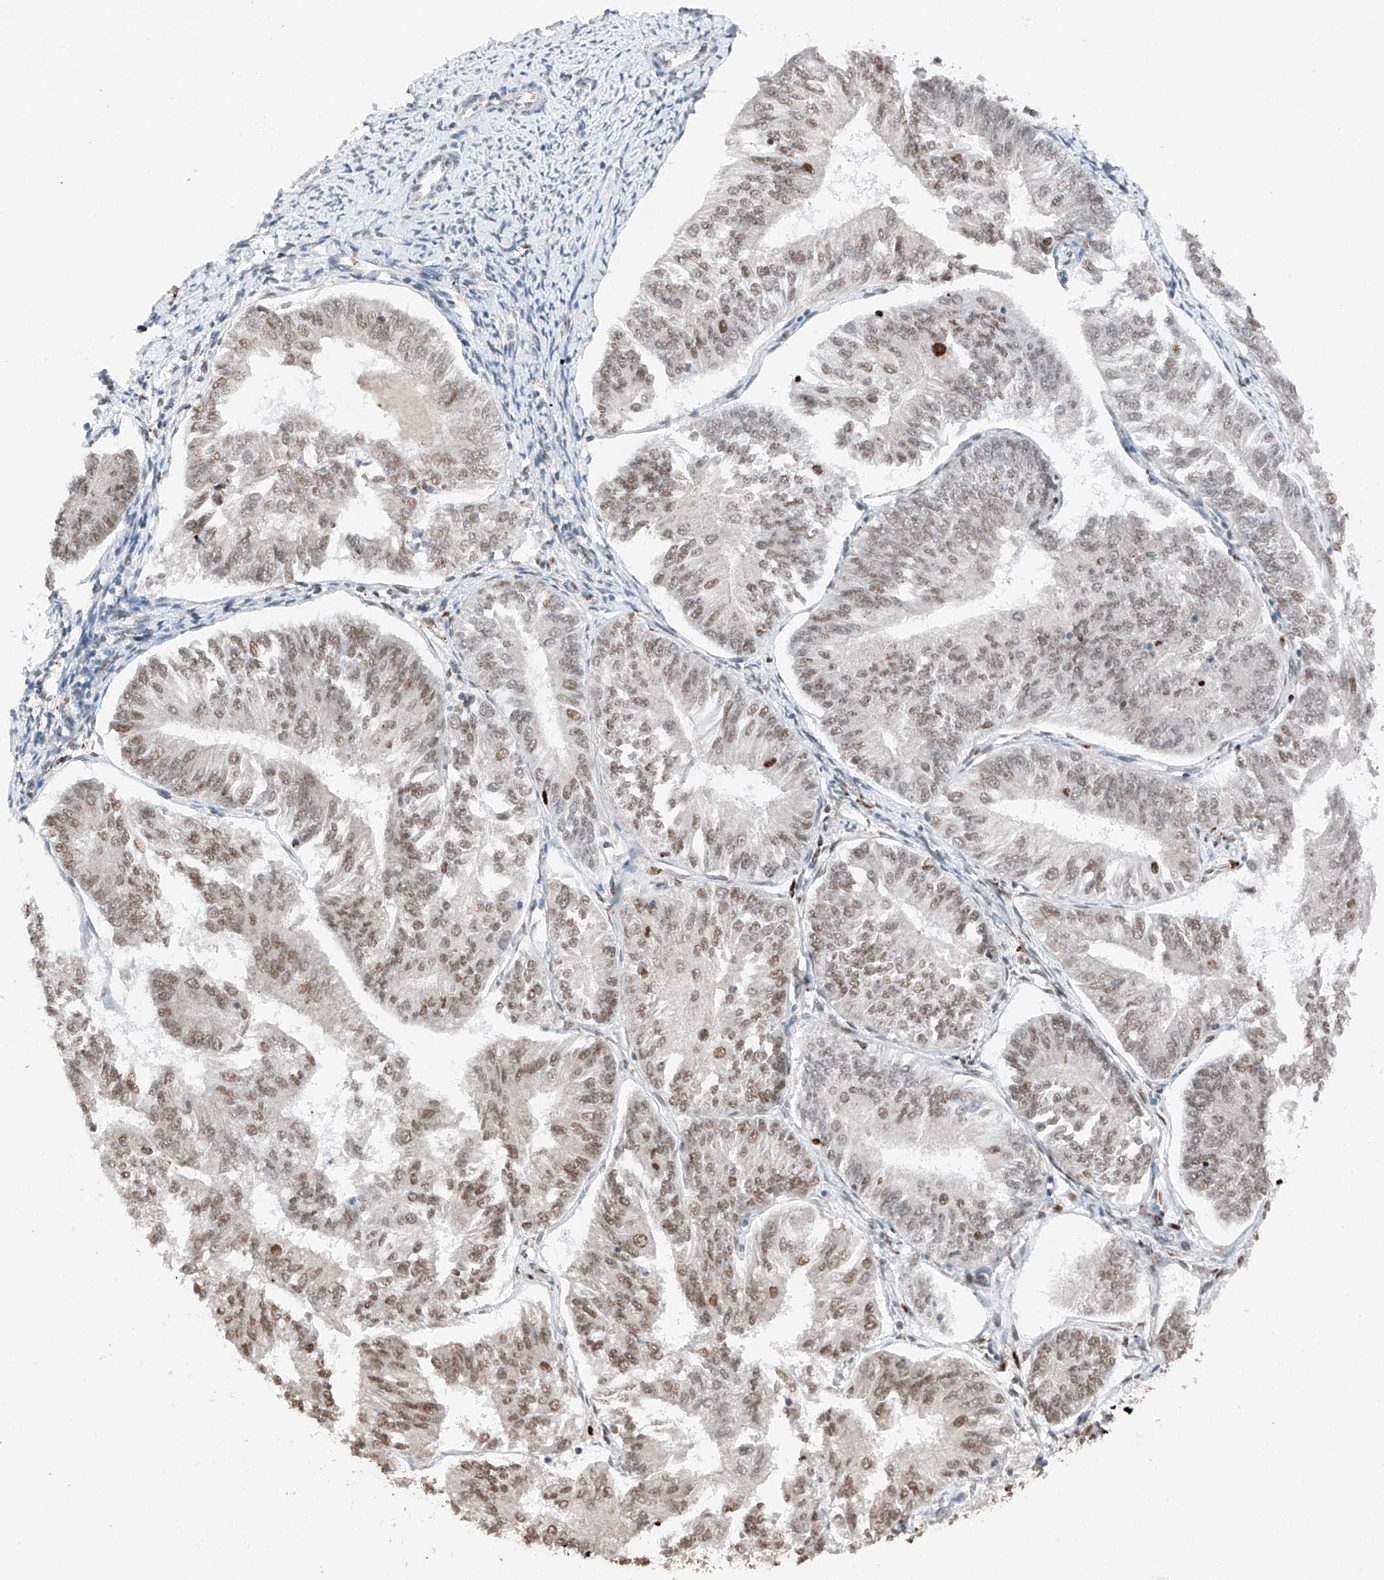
{"staining": {"intensity": "moderate", "quantity": "<25%", "location": "nuclear"}, "tissue": "endometrial cancer", "cell_type": "Tumor cells", "image_type": "cancer", "snomed": [{"axis": "morphology", "description": "Adenocarcinoma, NOS"}, {"axis": "topography", "description": "Endometrium"}], "caption": "Human endometrial cancer stained with a protein marker shows moderate staining in tumor cells.", "gene": "TBX4", "patient": {"sex": "female", "age": 58}}